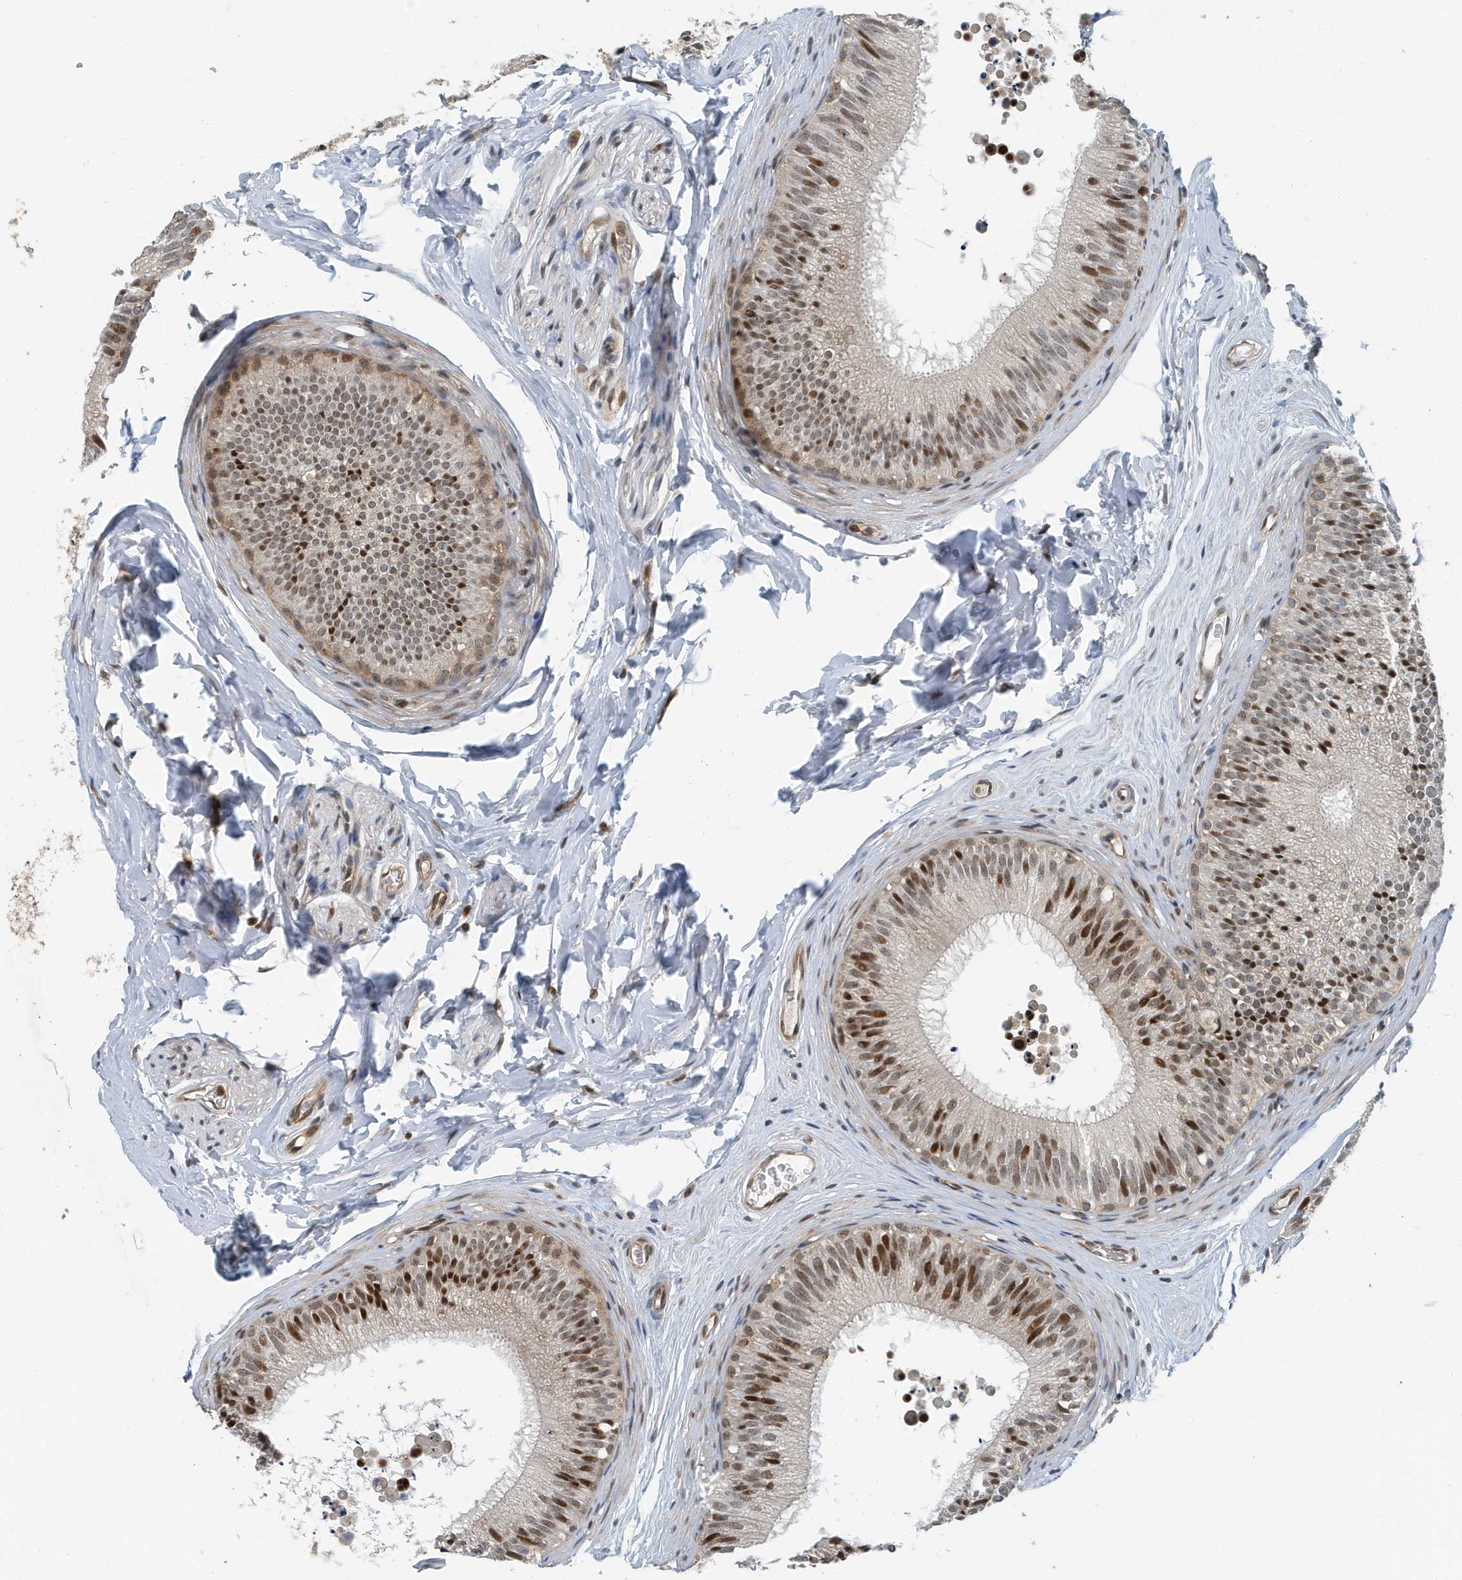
{"staining": {"intensity": "moderate", "quantity": "25%-75%", "location": "nuclear"}, "tissue": "epididymis", "cell_type": "Glandular cells", "image_type": "normal", "snomed": [{"axis": "morphology", "description": "Normal tissue, NOS"}, {"axis": "topography", "description": "Epididymis"}], "caption": "Immunohistochemical staining of unremarkable human epididymis reveals medium levels of moderate nuclear positivity in approximately 25%-75% of glandular cells. The staining is performed using DAB (3,3'-diaminobenzidine) brown chromogen to label protein expression. The nuclei are counter-stained blue using hematoxylin.", "gene": "KIF15", "patient": {"sex": "male", "age": 29}}